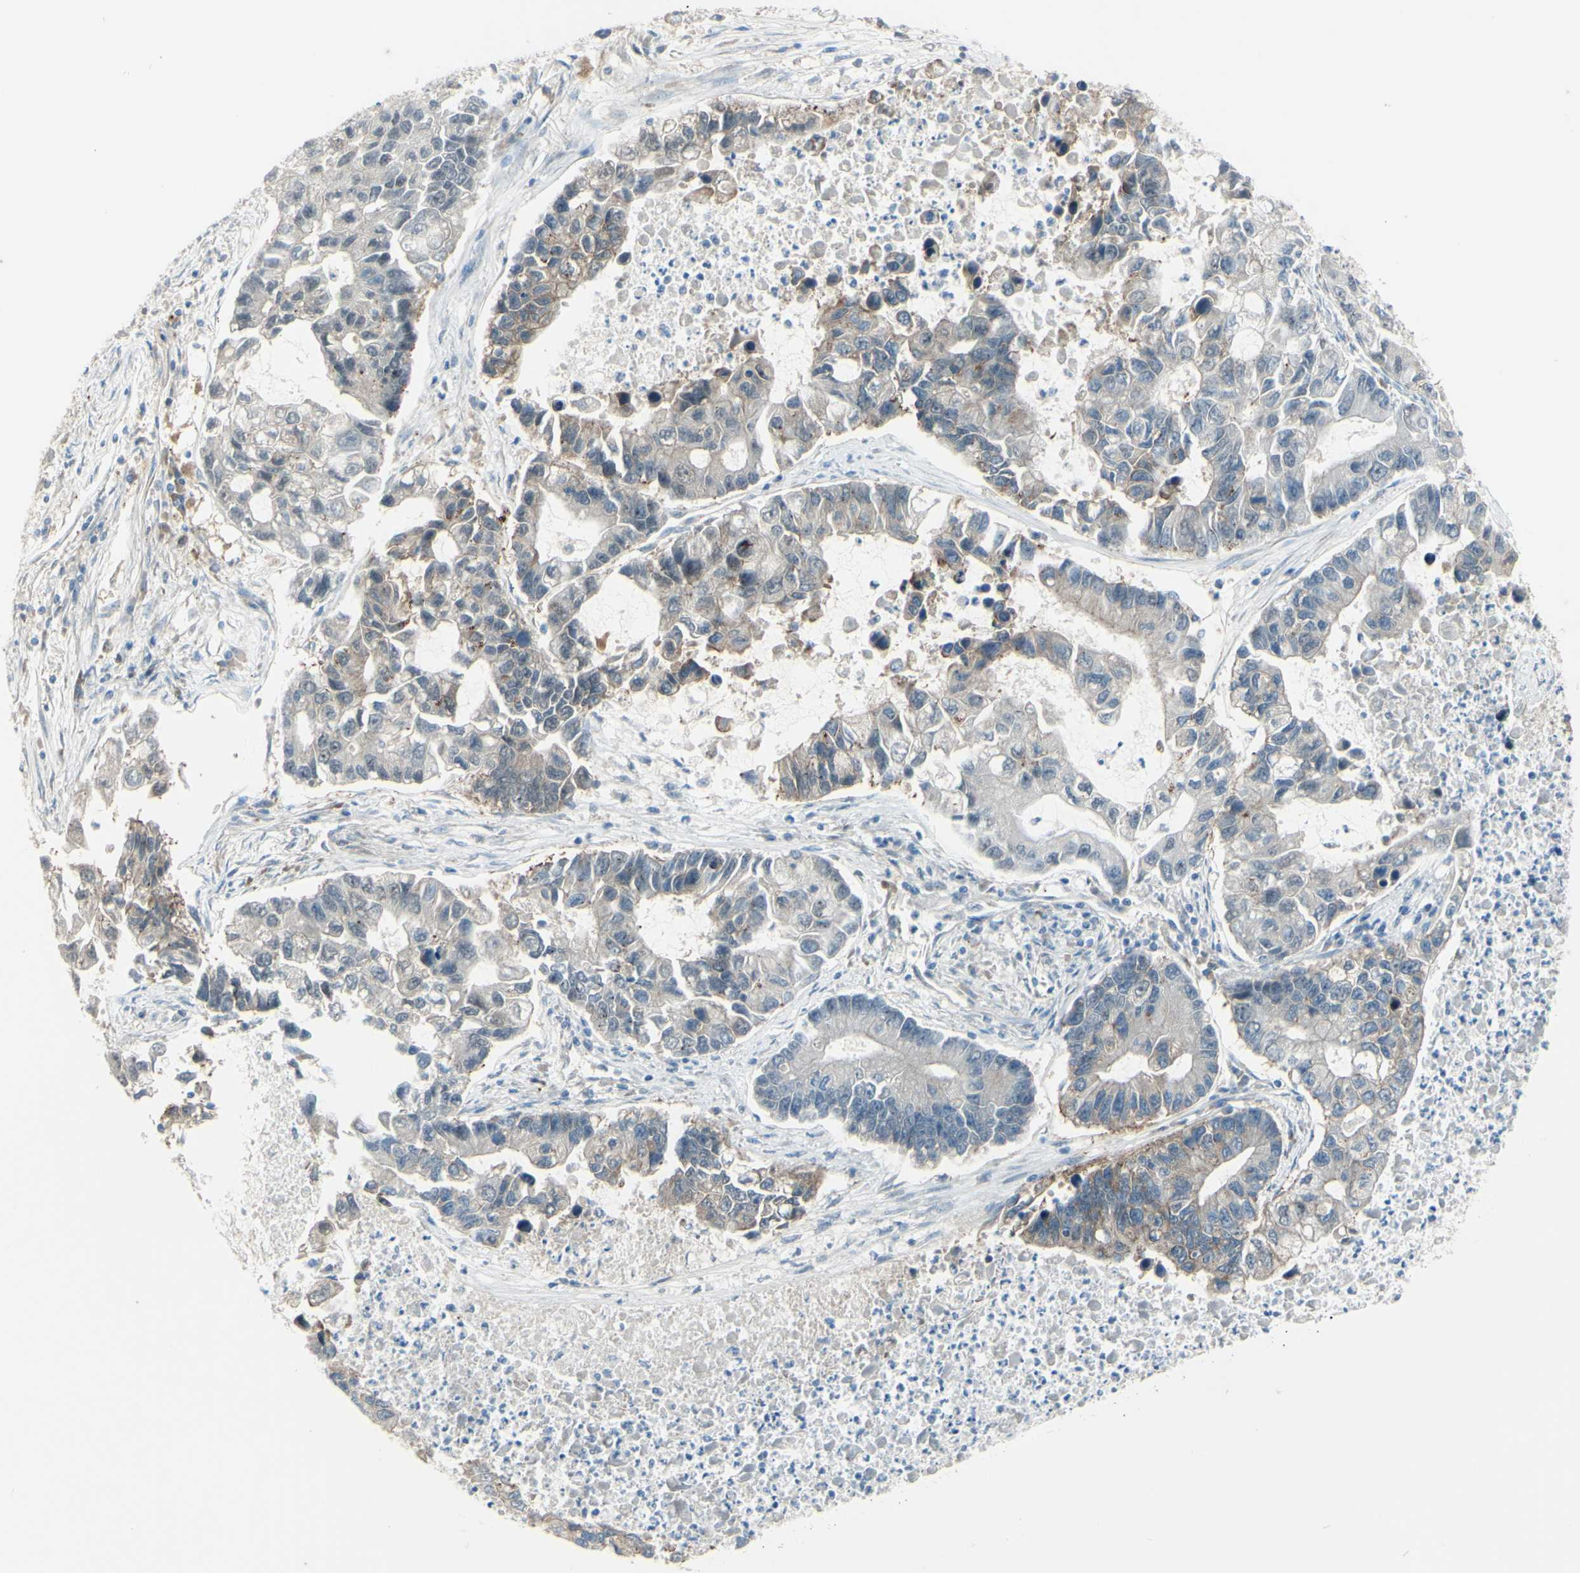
{"staining": {"intensity": "weak", "quantity": "25%-75%", "location": "cytoplasmic/membranous"}, "tissue": "lung cancer", "cell_type": "Tumor cells", "image_type": "cancer", "snomed": [{"axis": "morphology", "description": "Adenocarcinoma, NOS"}, {"axis": "topography", "description": "Lung"}], "caption": "Lung adenocarcinoma stained with a brown dye shows weak cytoplasmic/membranous positive expression in about 25%-75% of tumor cells.", "gene": "LRRK1", "patient": {"sex": "female", "age": 51}}